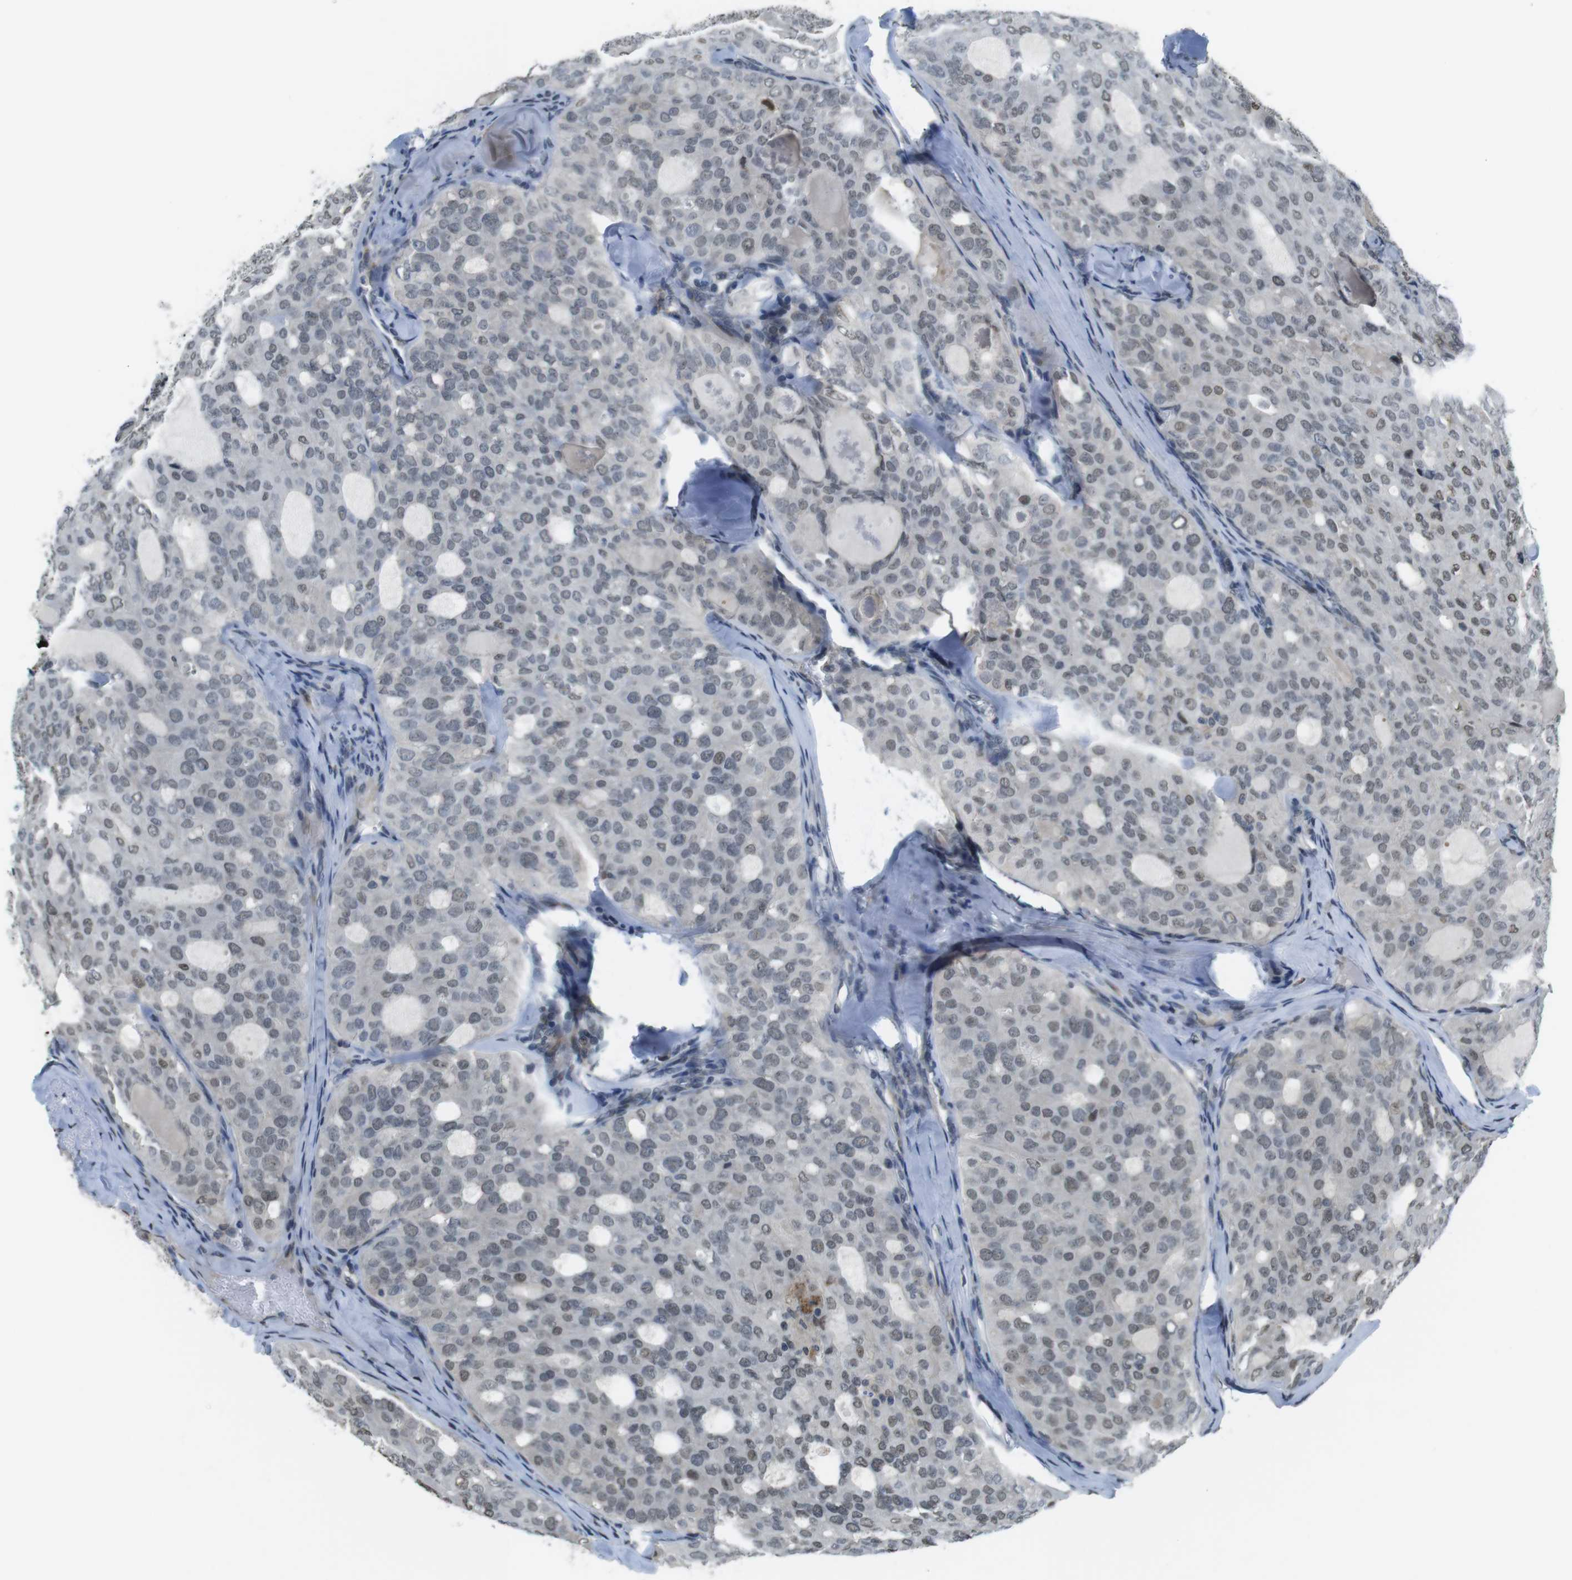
{"staining": {"intensity": "weak", "quantity": "25%-75%", "location": "nuclear"}, "tissue": "thyroid cancer", "cell_type": "Tumor cells", "image_type": "cancer", "snomed": [{"axis": "morphology", "description": "Follicular adenoma carcinoma, NOS"}, {"axis": "topography", "description": "Thyroid gland"}], "caption": "Thyroid cancer stained with a protein marker shows weak staining in tumor cells.", "gene": "USP7", "patient": {"sex": "male", "age": 75}}